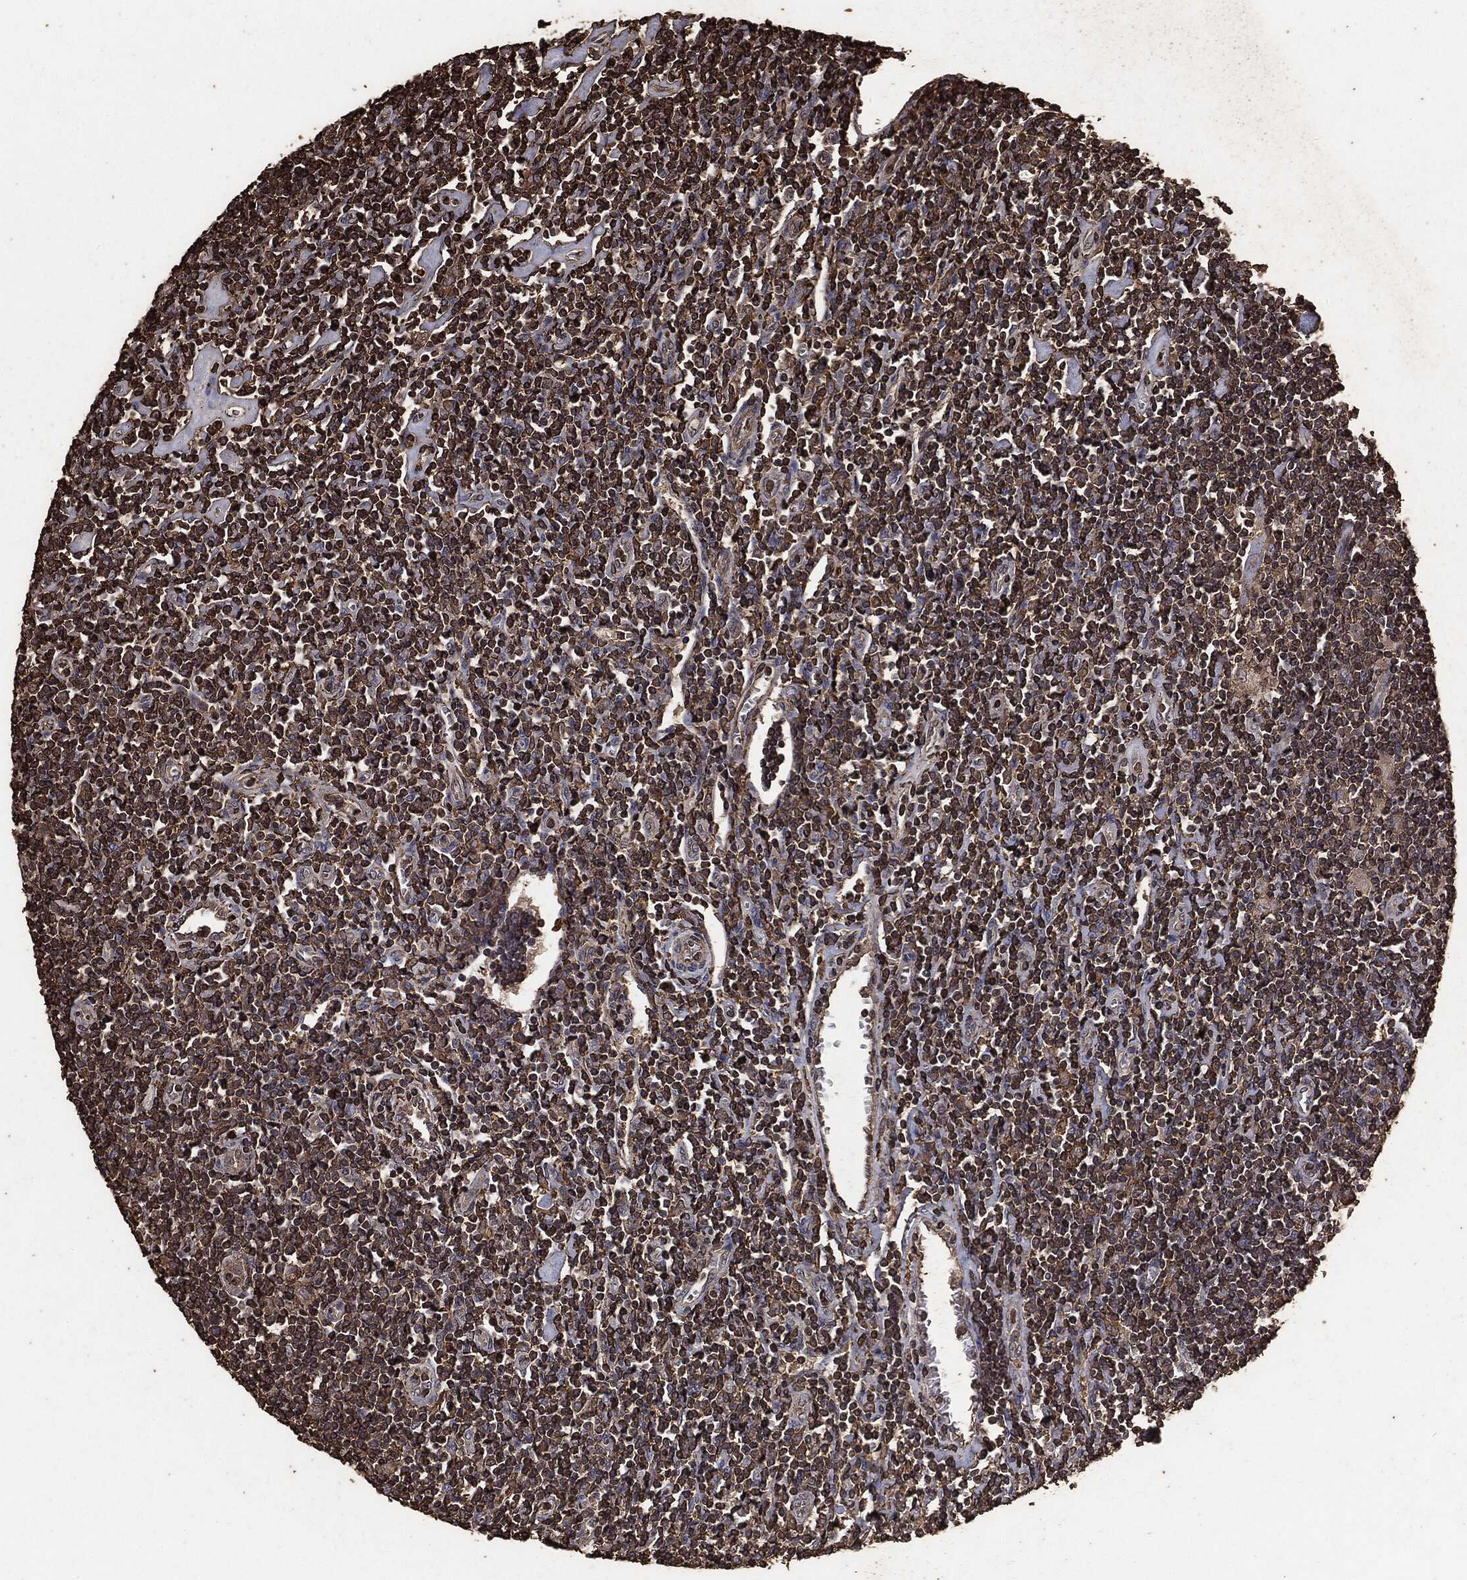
{"staining": {"intensity": "negative", "quantity": "none", "location": "none"}, "tissue": "lymphoma", "cell_type": "Tumor cells", "image_type": "cancer", "snomed": [{"axis": "morphology", "description": "Hodgkin's disease, NOS"}, {"axis": "topography", "description": "Lymph node"}], "caption": "An image of lymphoma stained for a protein shows no brown staining in tumor cells. (DAB (3,3'-diaminobenzidine) immunohistochemistry (IHC) visualized using brightfield microscopy, high magnification).", "gene": "MTOR", "patient": {"sex": "male", "age": 40}}